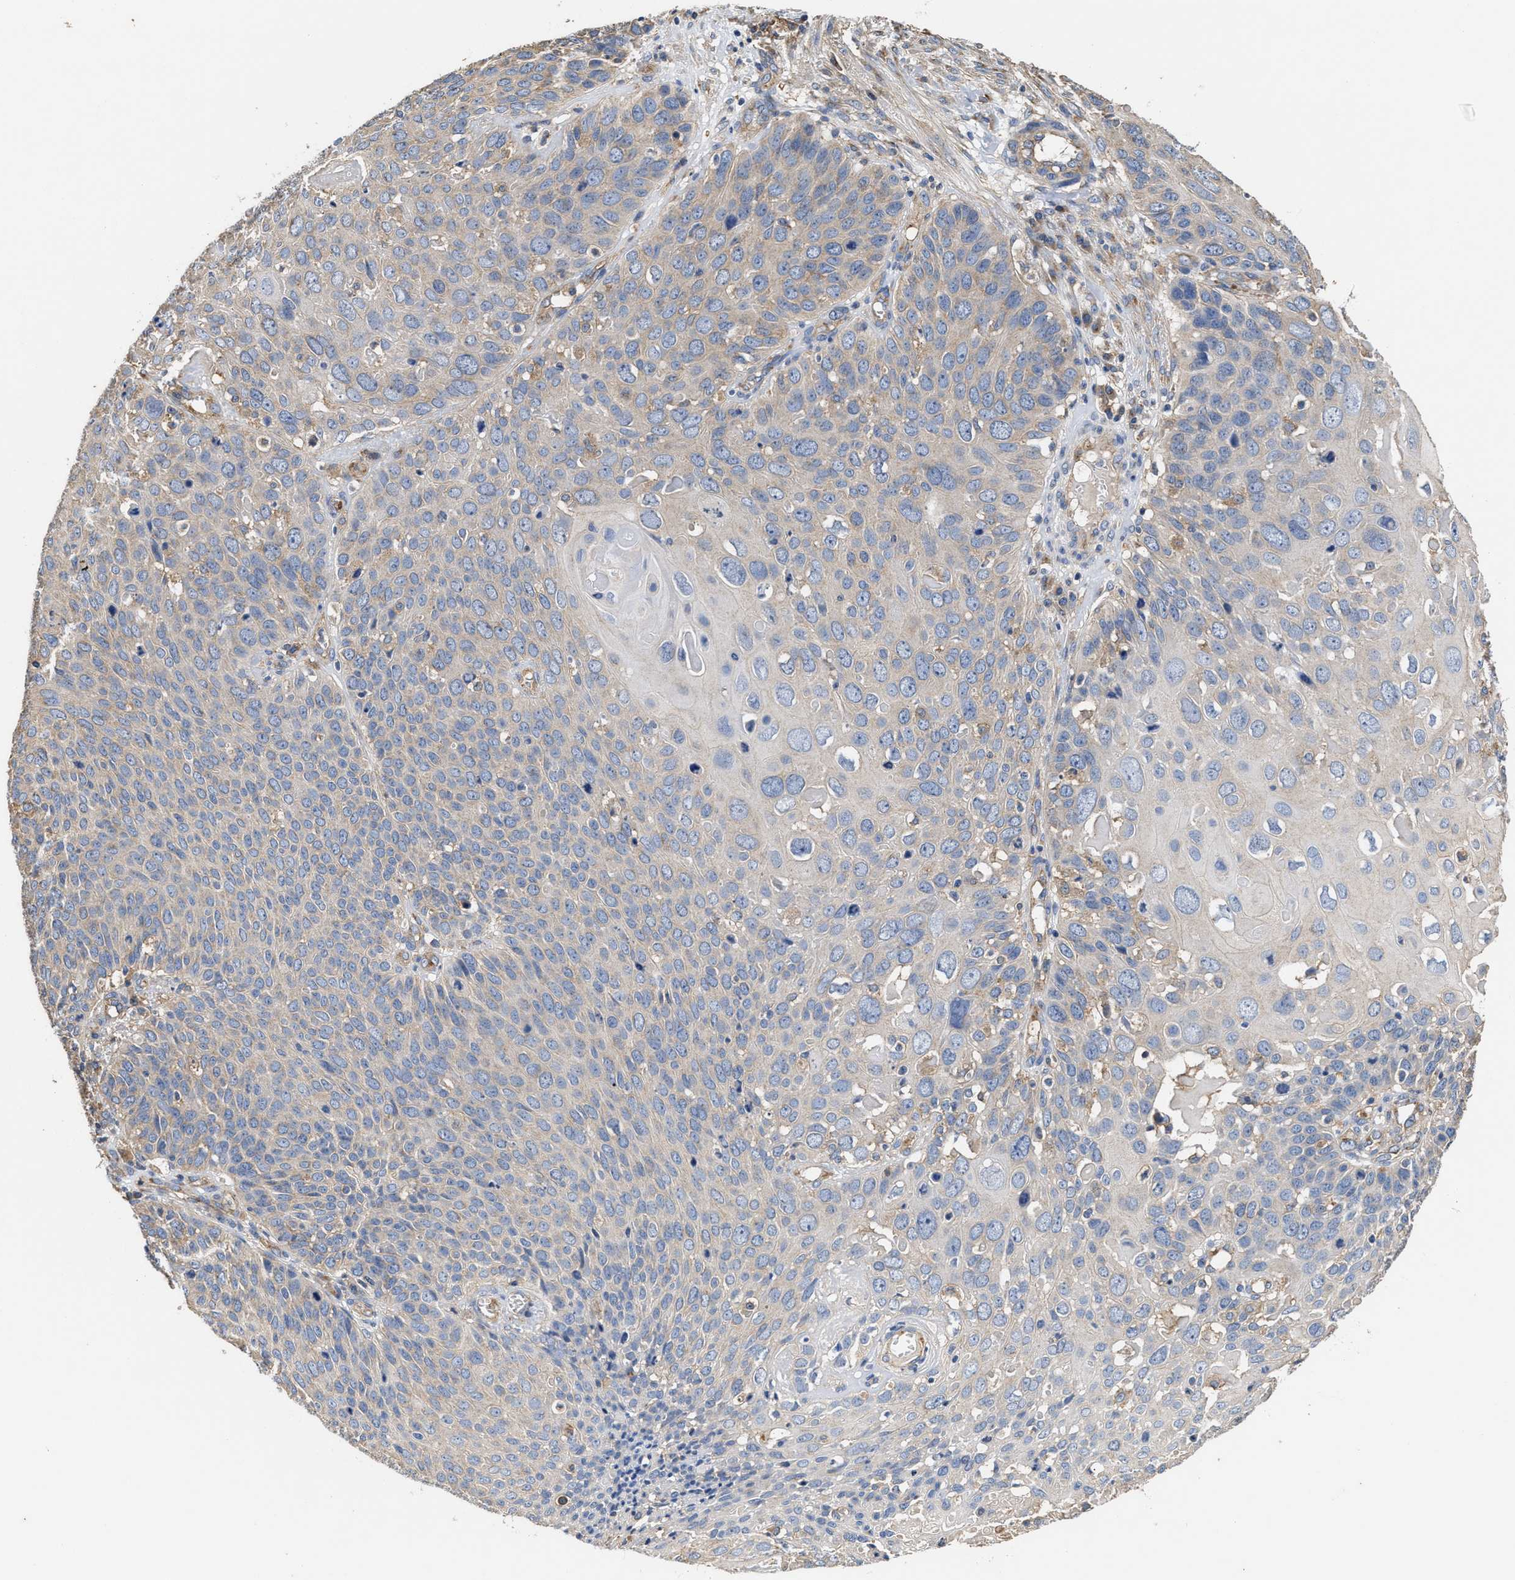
{"staining": {"intensity": "negative", "quantity": "none", "location": "none"}, "tissue": "cervical cancer", "cell_type": "Tumor cells", "image_type": "cancer", "snomed": [{"axis": "morphology", "description": "Squamous cell carcinoma, NOS"}, {"axis": "topography", "description": "Cervix"}], "caption": "Tumor cells show no significant positivity in cervical squamous cell carcinoma.", "gene": "KLB", "patient": {"sex": "female", "age": 74}}